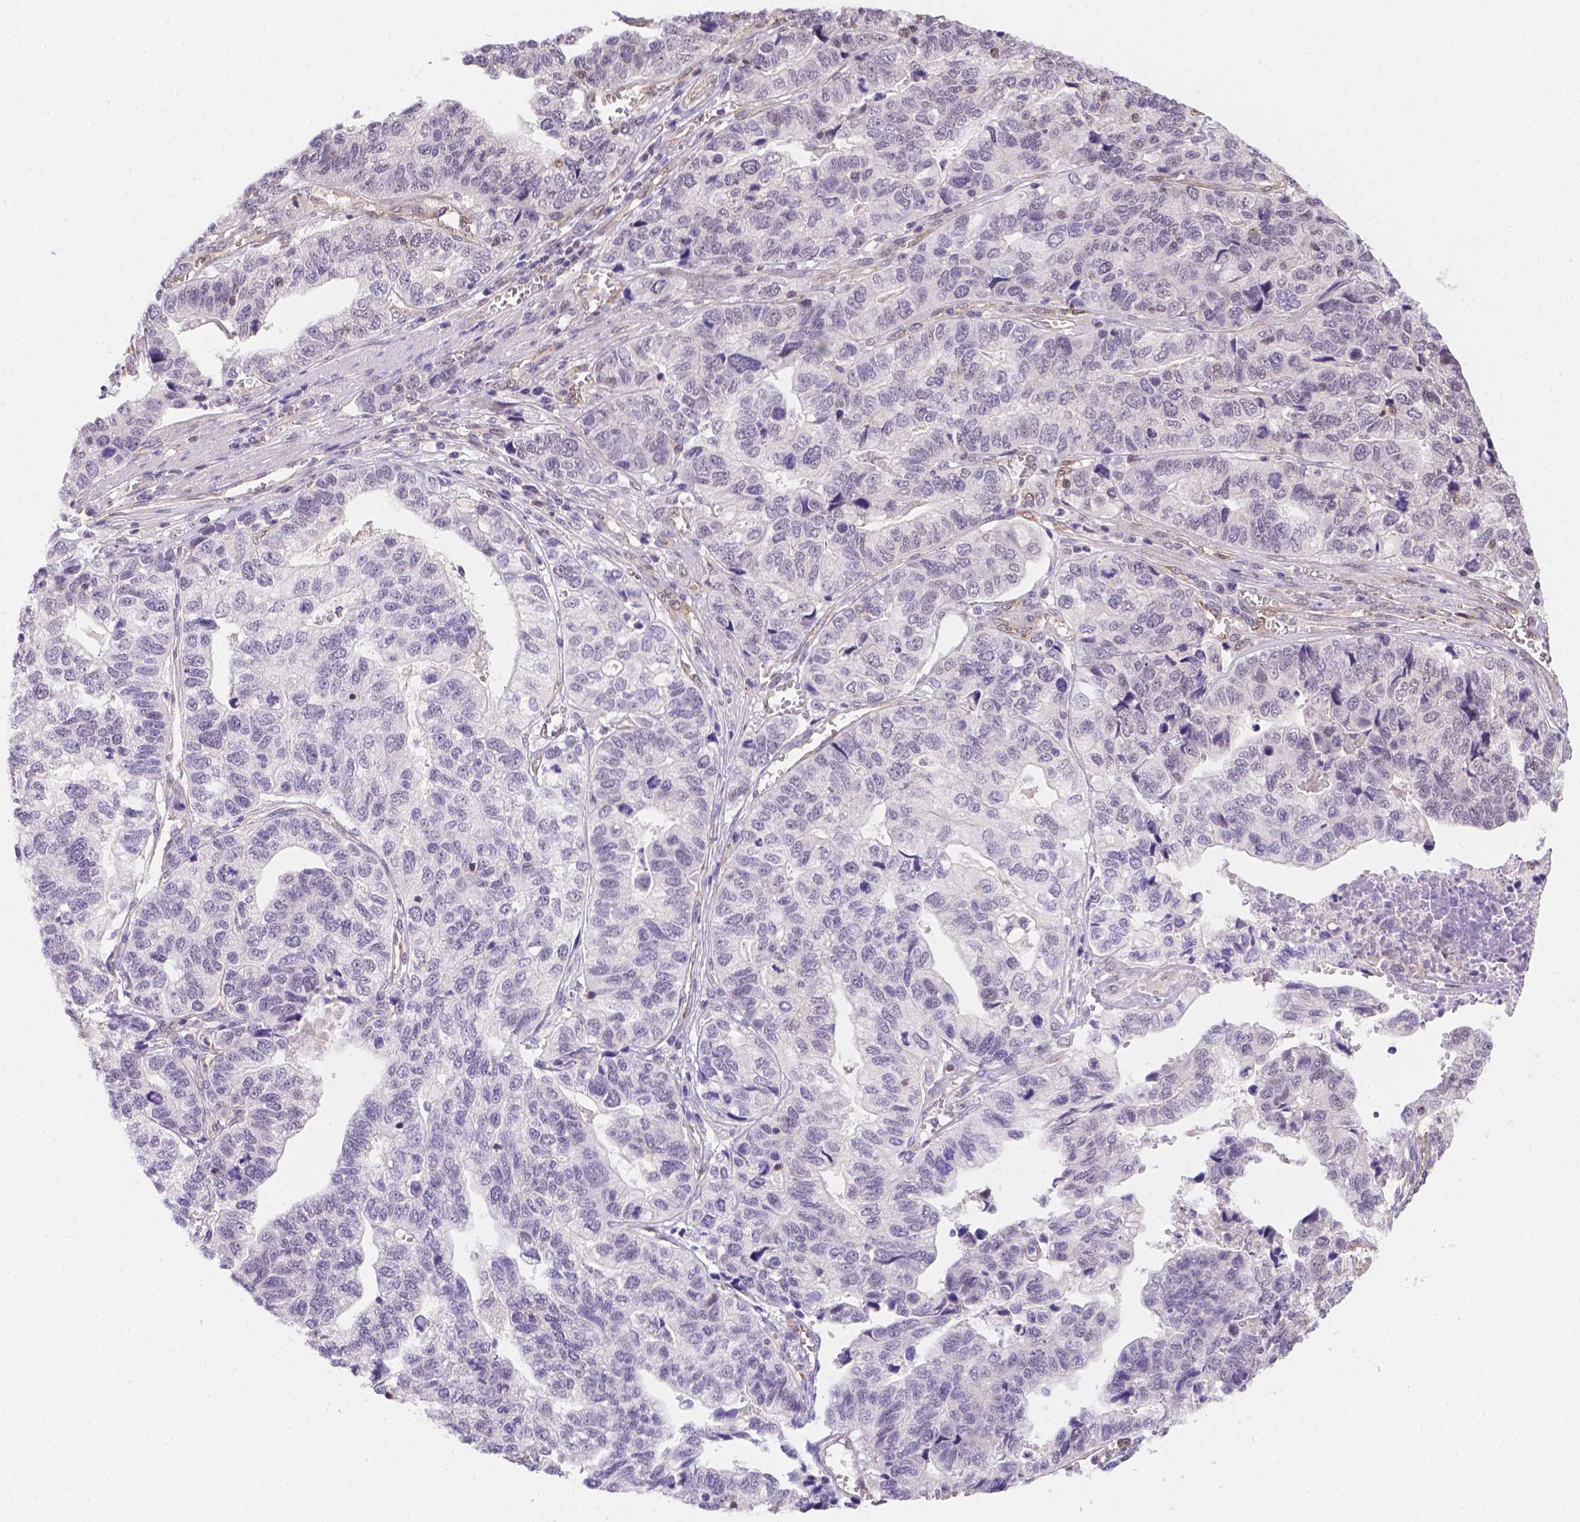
{"staining": {"intensity": "negative", "quantity": "none", "location": "none"}, "tissue": "stomach cancer", "cell_type": "Tumor cells", "image_type": "cancer", "snomed": [{"axis": "morphology", "description": "Adenocarcinoma, NOS"}, {"axis": "topography", "description": "Stomach, upper"}], "caption": "This is an IHC photomicrograph of stomach adenocarcinoma. There is no expression in tumor cells.", "gene": "NXPE2", "patient": {"sex": "female", "age": 67}}